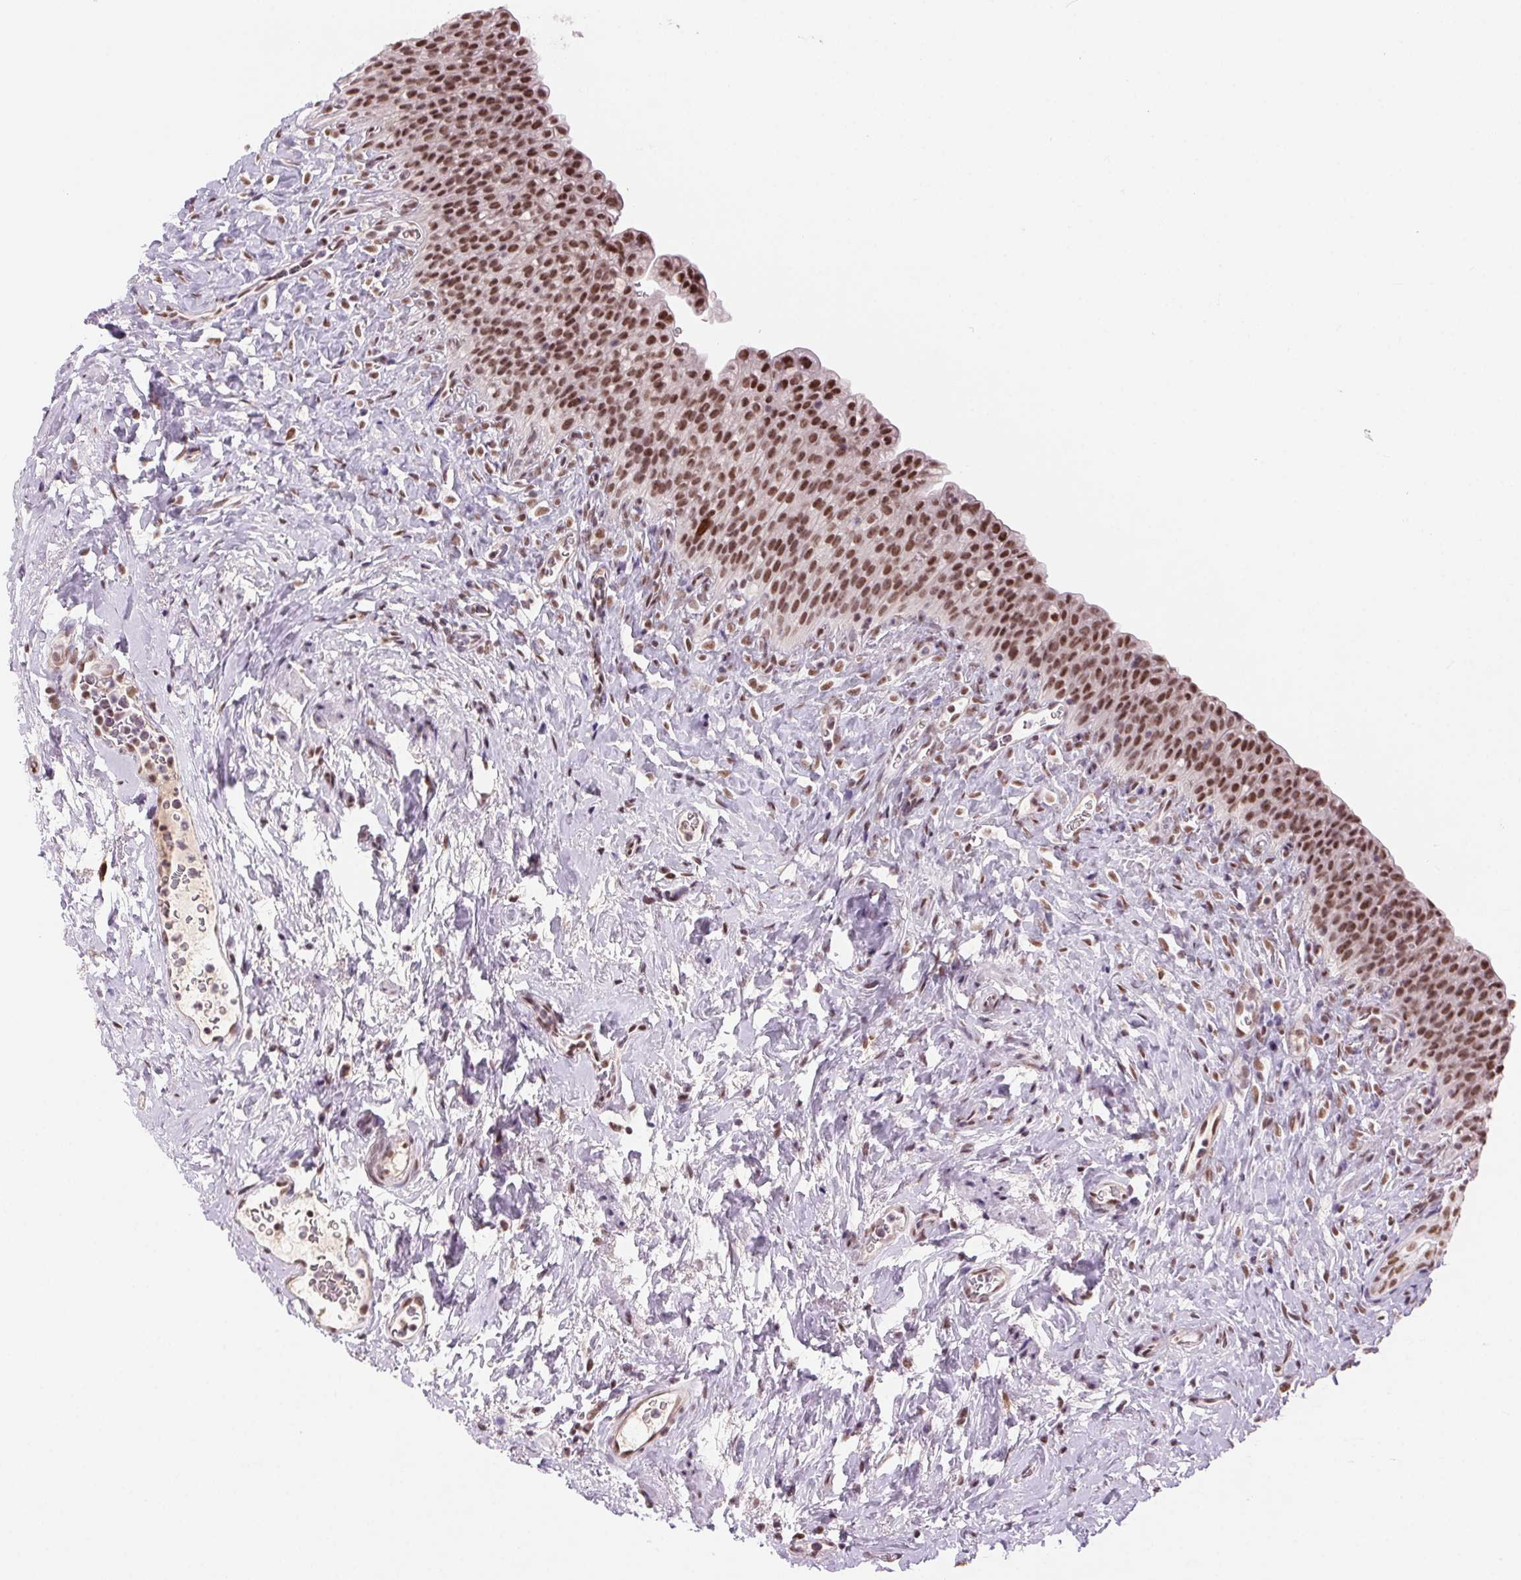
{"staining": {"intensity": "strong", "quantity": ">75%", "location": "nuclear"}, "tissue": "urinary bladder", "cell_type": "Urothelial cells", "image_type": "normal", "snomed": [{"axis": "morphology", "description": "Normal tissue, NOS"}, {"axis": "topography", "description": "Urinary bladder"}, {"axis": "topography", "description": "Prostate"}], "caption": "A photomicrograph of human urinary bladder stained for a protein reveals strong nuclear brown staining in urothelial cells. (Brightfield microscopy of DAB IHC at high magnification).", "gene": "CD2BP2", "patient": {"sex": "male", "age": 76}}